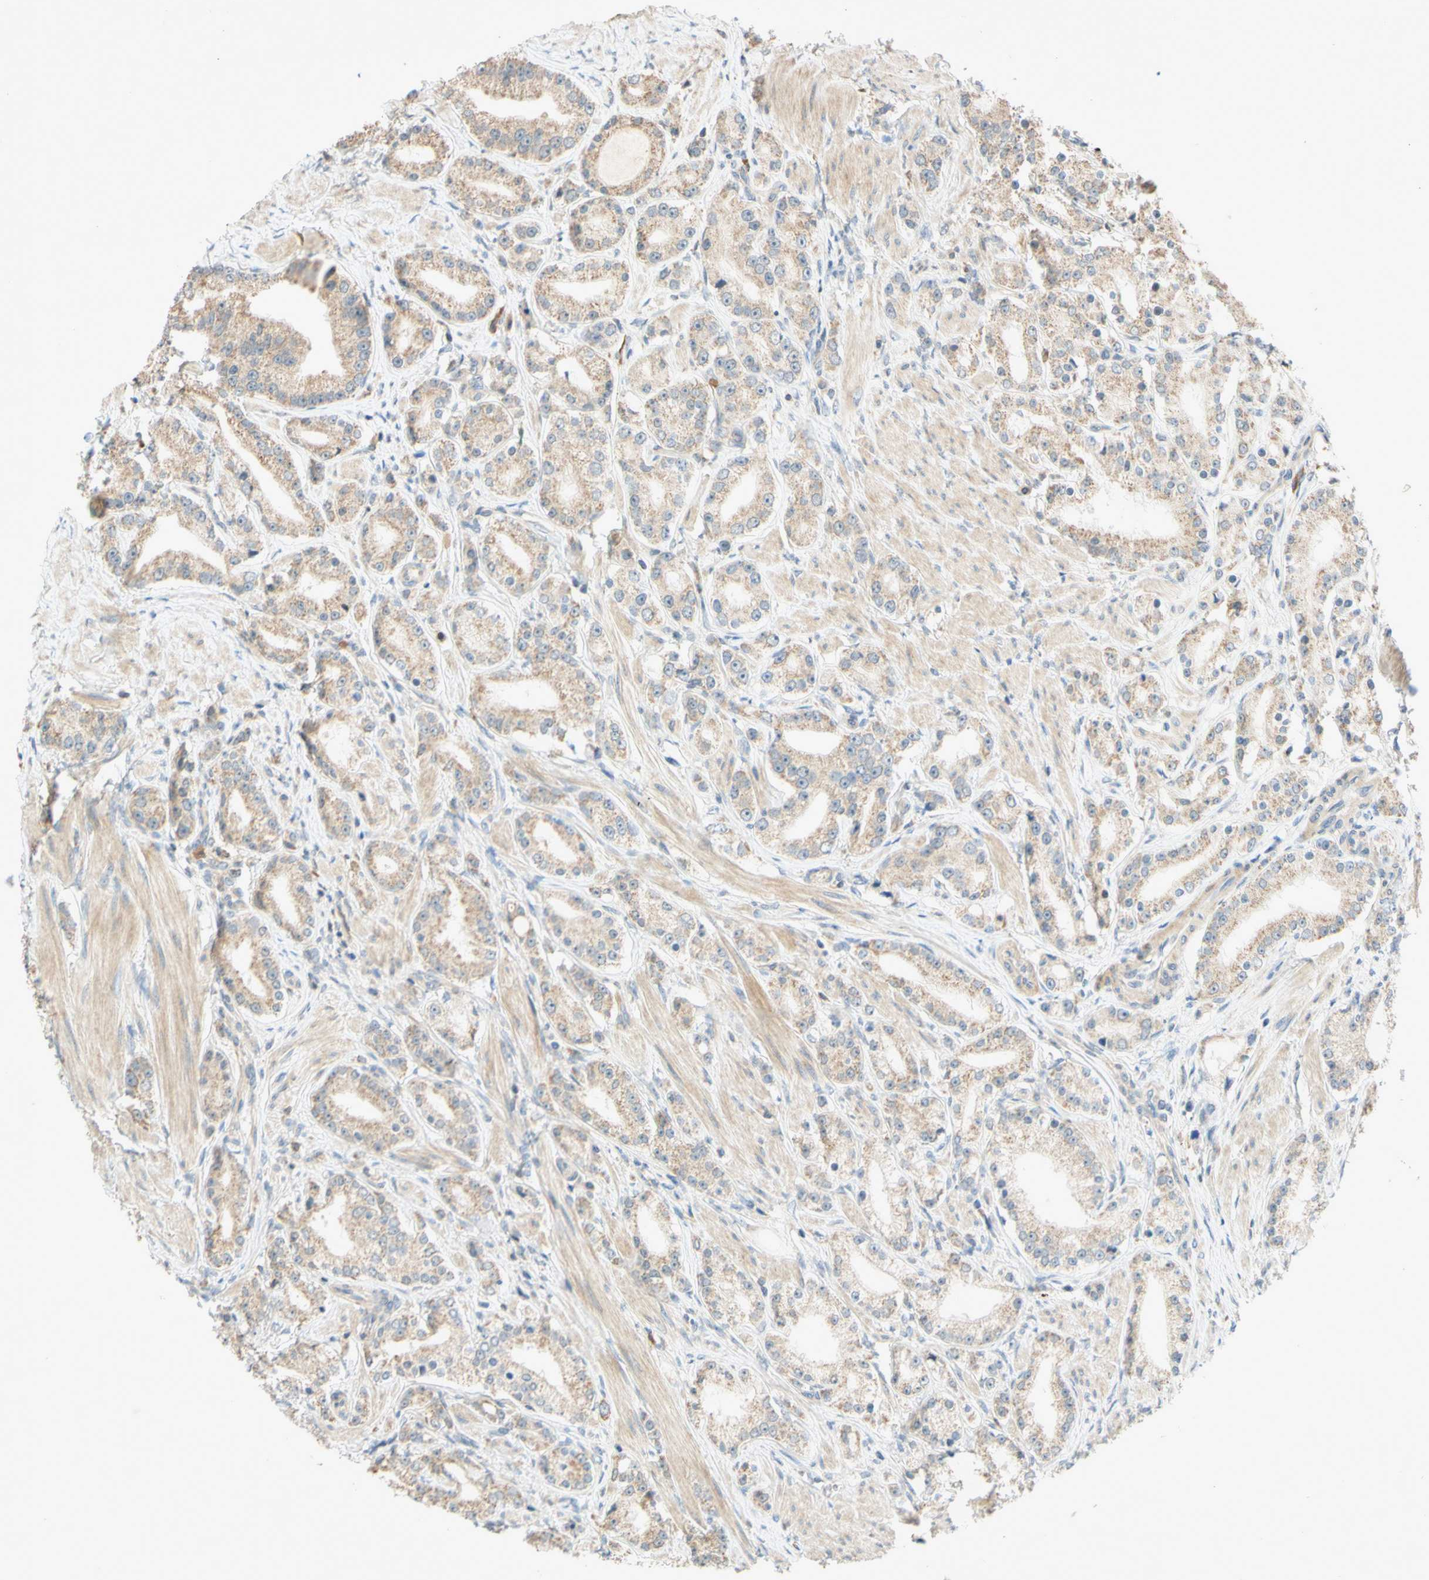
{"staining": {"intensity": "moderate", "quantity": ">75%", "location": "cytoplasmic/membranous"}, "tissue": "prostate cancer", "cell_type": "Tumor cells", "image_type": "cancer", "snomed": [{"axis": "morphology", "description": "Adenocarcinoma, Low grade"}, {"axis": "topography", "description": "Prostate"}], "caption": "IHC of human low-grade adenocarcinoma (prostate) displays medium levels of moderate cytoplasmic/membranous staining in about >75% of tumor cells. (IHC, brightfield microscopy, high magnification).", "gene": "GATA1", "patient": {"sex": "male", "age": 63}}